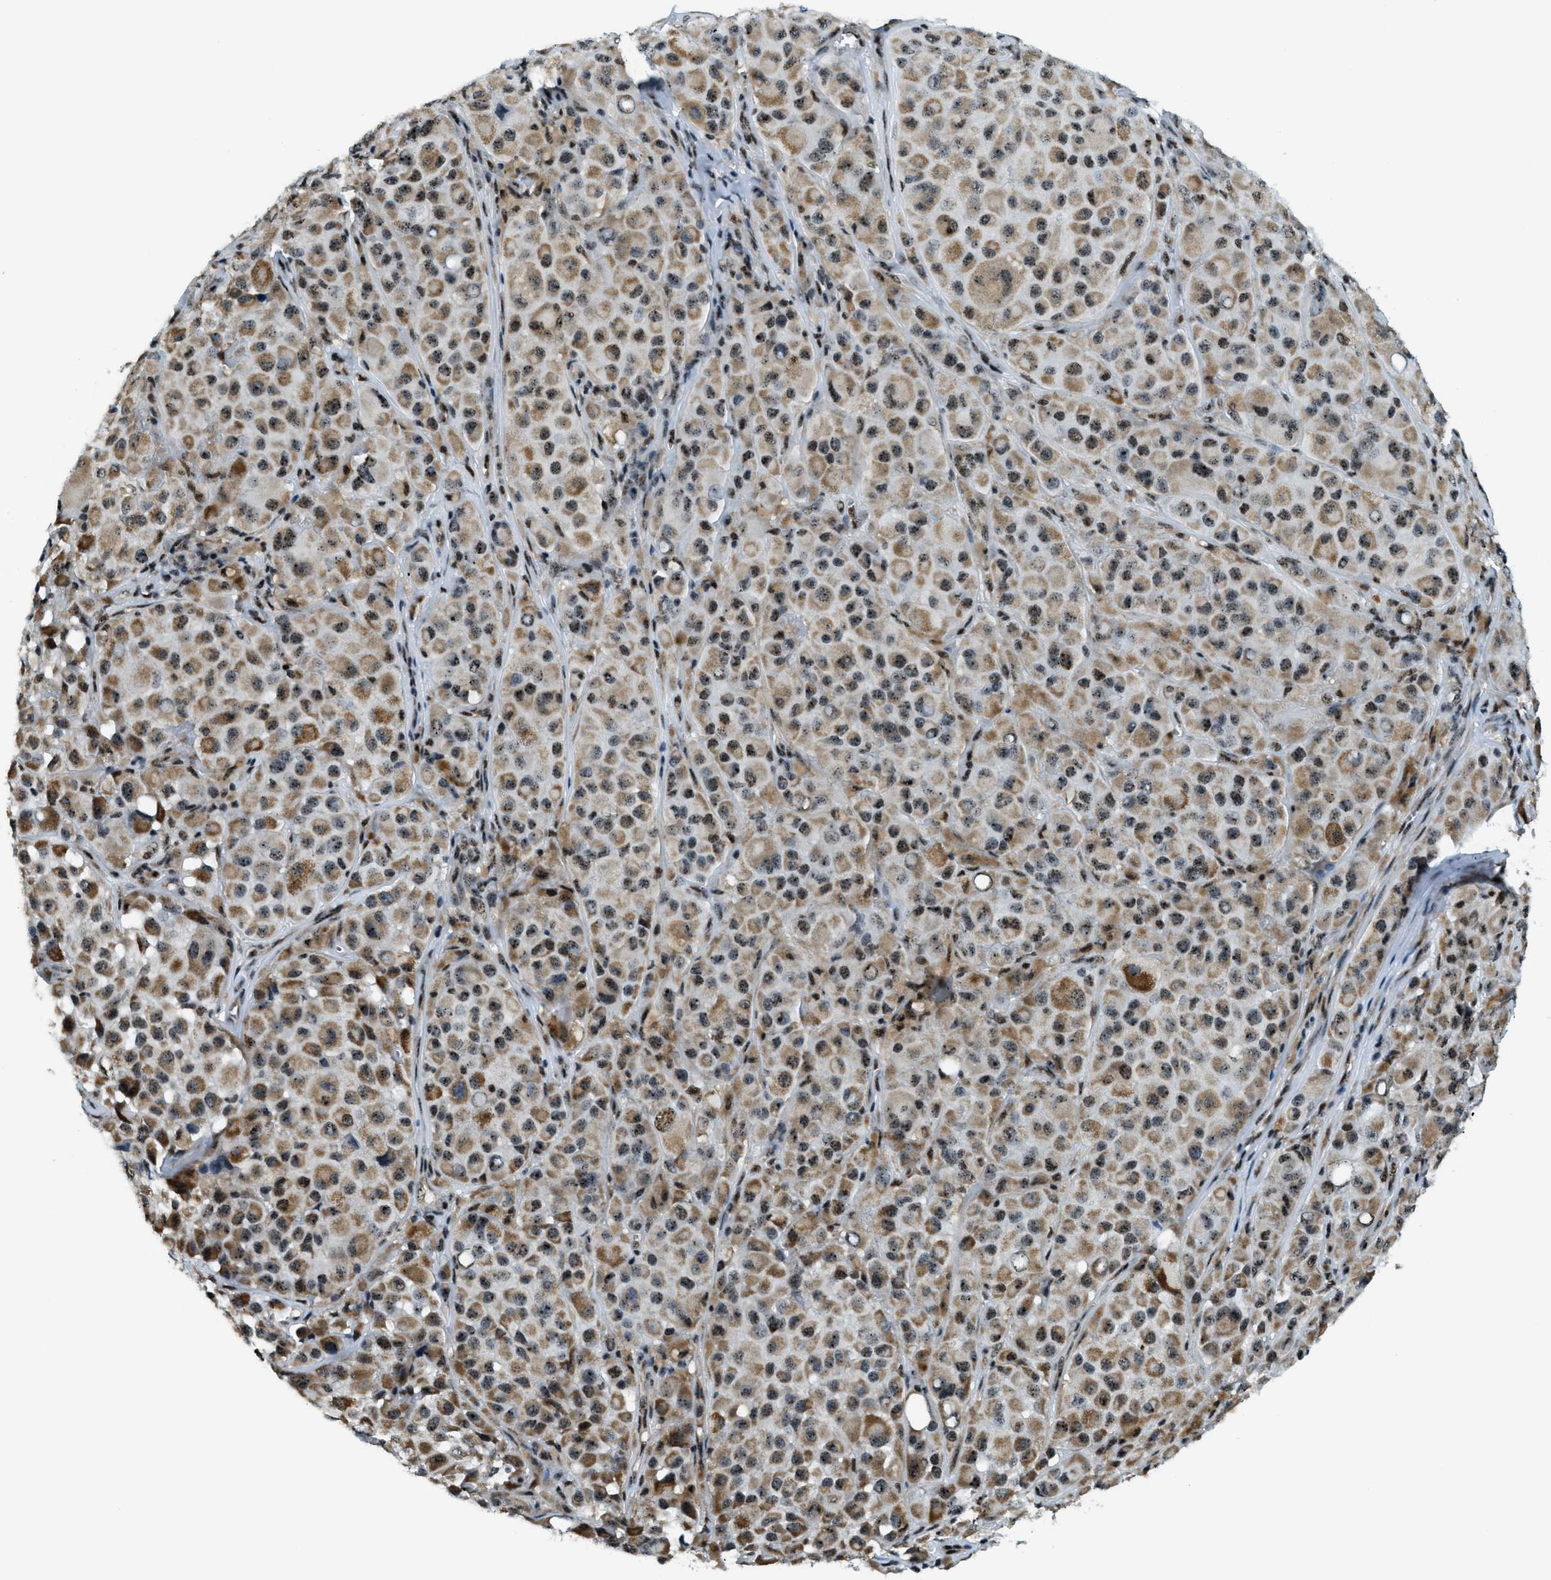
{"staining": {"intensity": "strong", "quantity": ">75%", "location": "cytoplasmic/membranous,nuclear"}, "tissue": "melanoma", "cell_type": "Tumor cells", "image_type": "cancer", "snomed": [{"axis": "morphology", "description": "Malignant melanoma, NOS"}, {"axis": "topography", "description": "Skin"}], "caption": "Protein expression analysis of melanoma demonstrates strong cytoplasmic/membranous and nuclear expression in approximately >75% of tumor cells.", "gene": "SP100", "patient": {"sex": "male", "age": 84}}